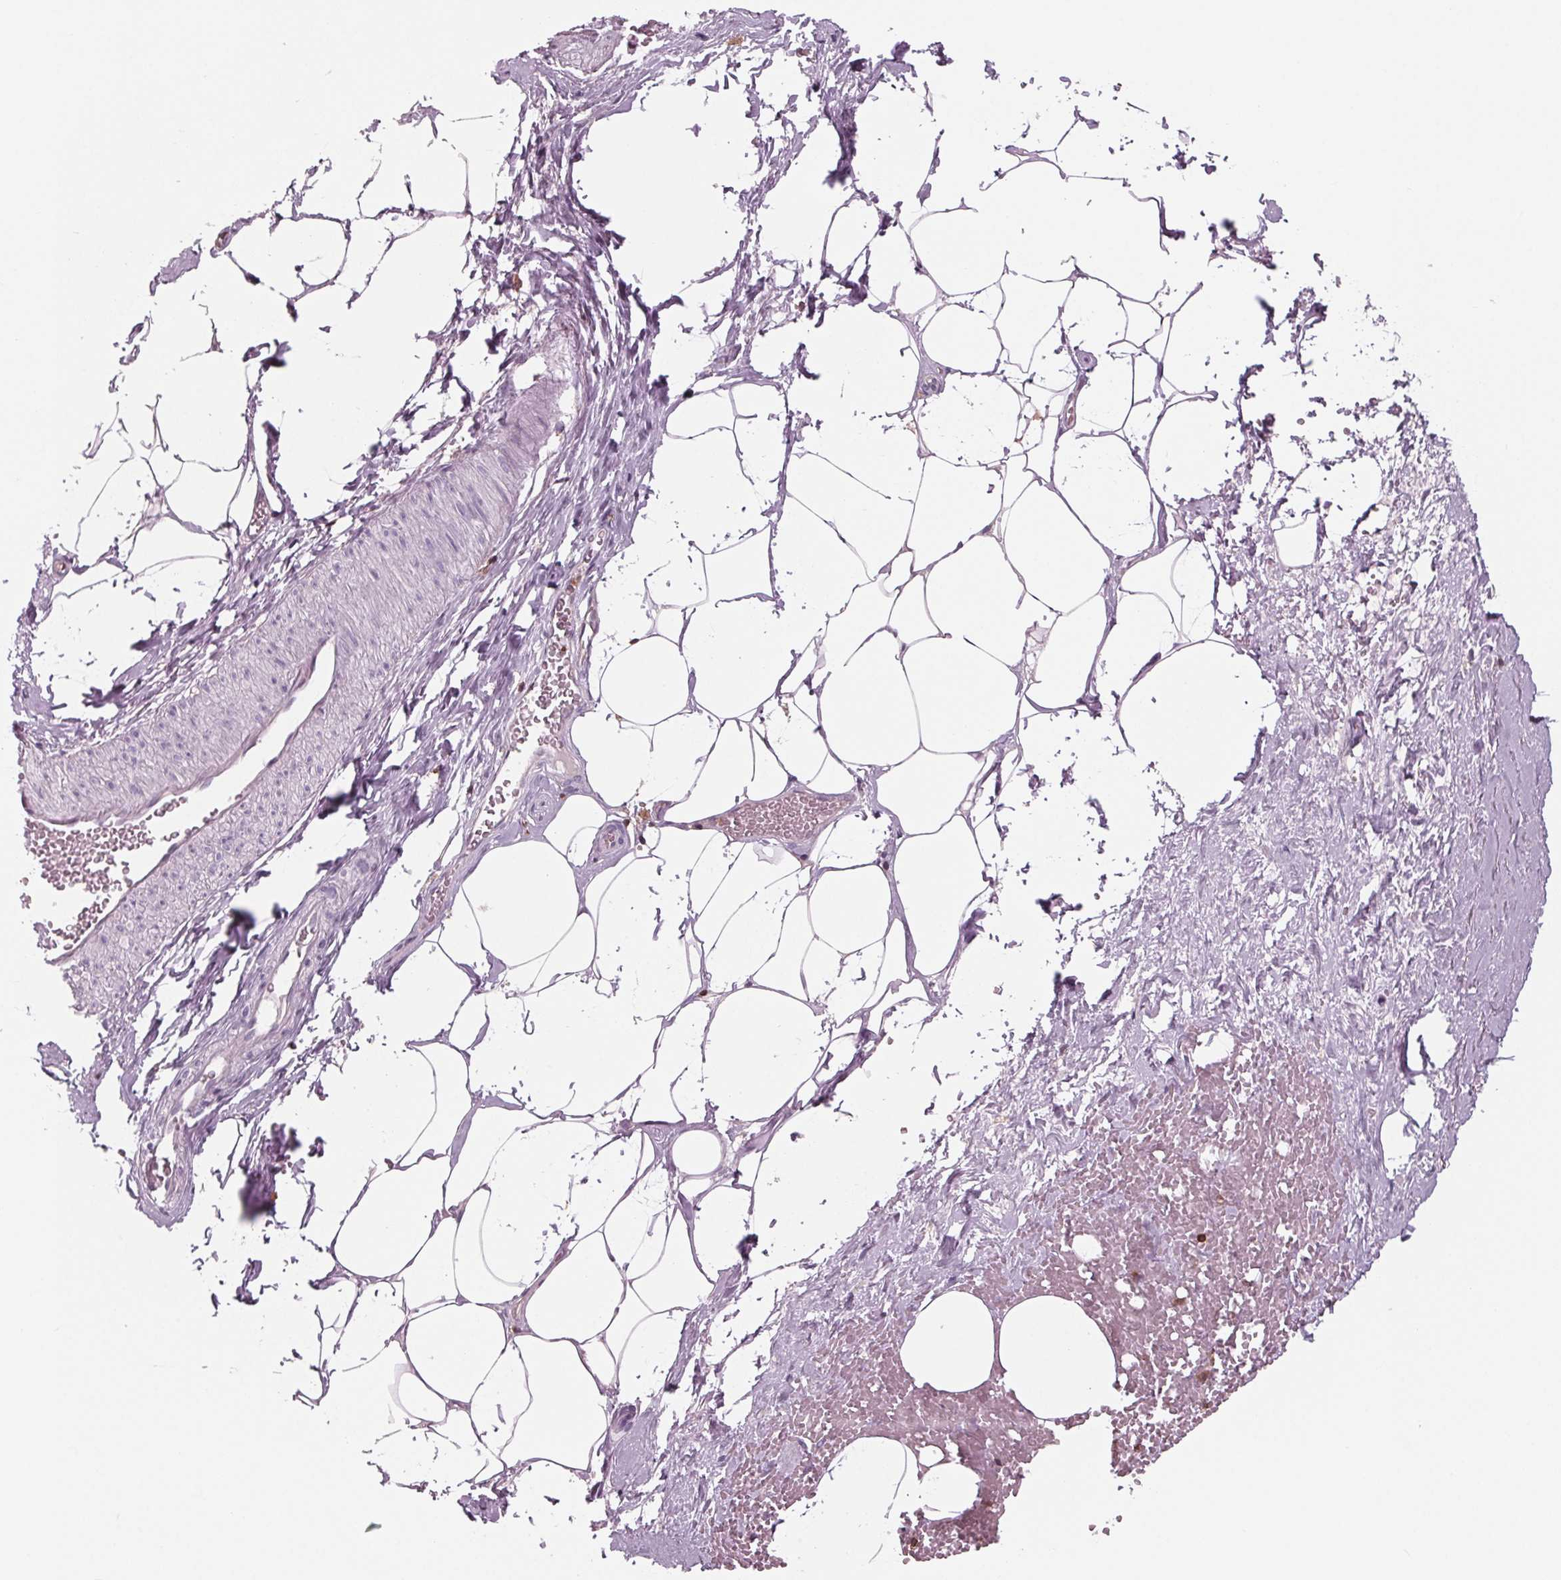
{"staining": {"intensity": "negative", "quantity": "none", "location": "none"}, "tissue": "adipose tissue", "cell_type": "Adipocytes", "image_type": "normal", "snomed": [{"axis": "morphology", "description": "Normal tissue, NOS"}, {"axis": "topography", "description": "Prostate"}, {"axis": "topography", "description": "Peripheral nerve tissue"}], "caption": "Immunohistochemistry photomicrograph of unremarkable adipose tissue: human adipose tissue stained with DAB (3,3'-diaminobenzidine) demonstrates no significant protein positivity in adipocytes.", "gene": "ARHGAP25", "patient": {"sex": "male", "age": 55}}